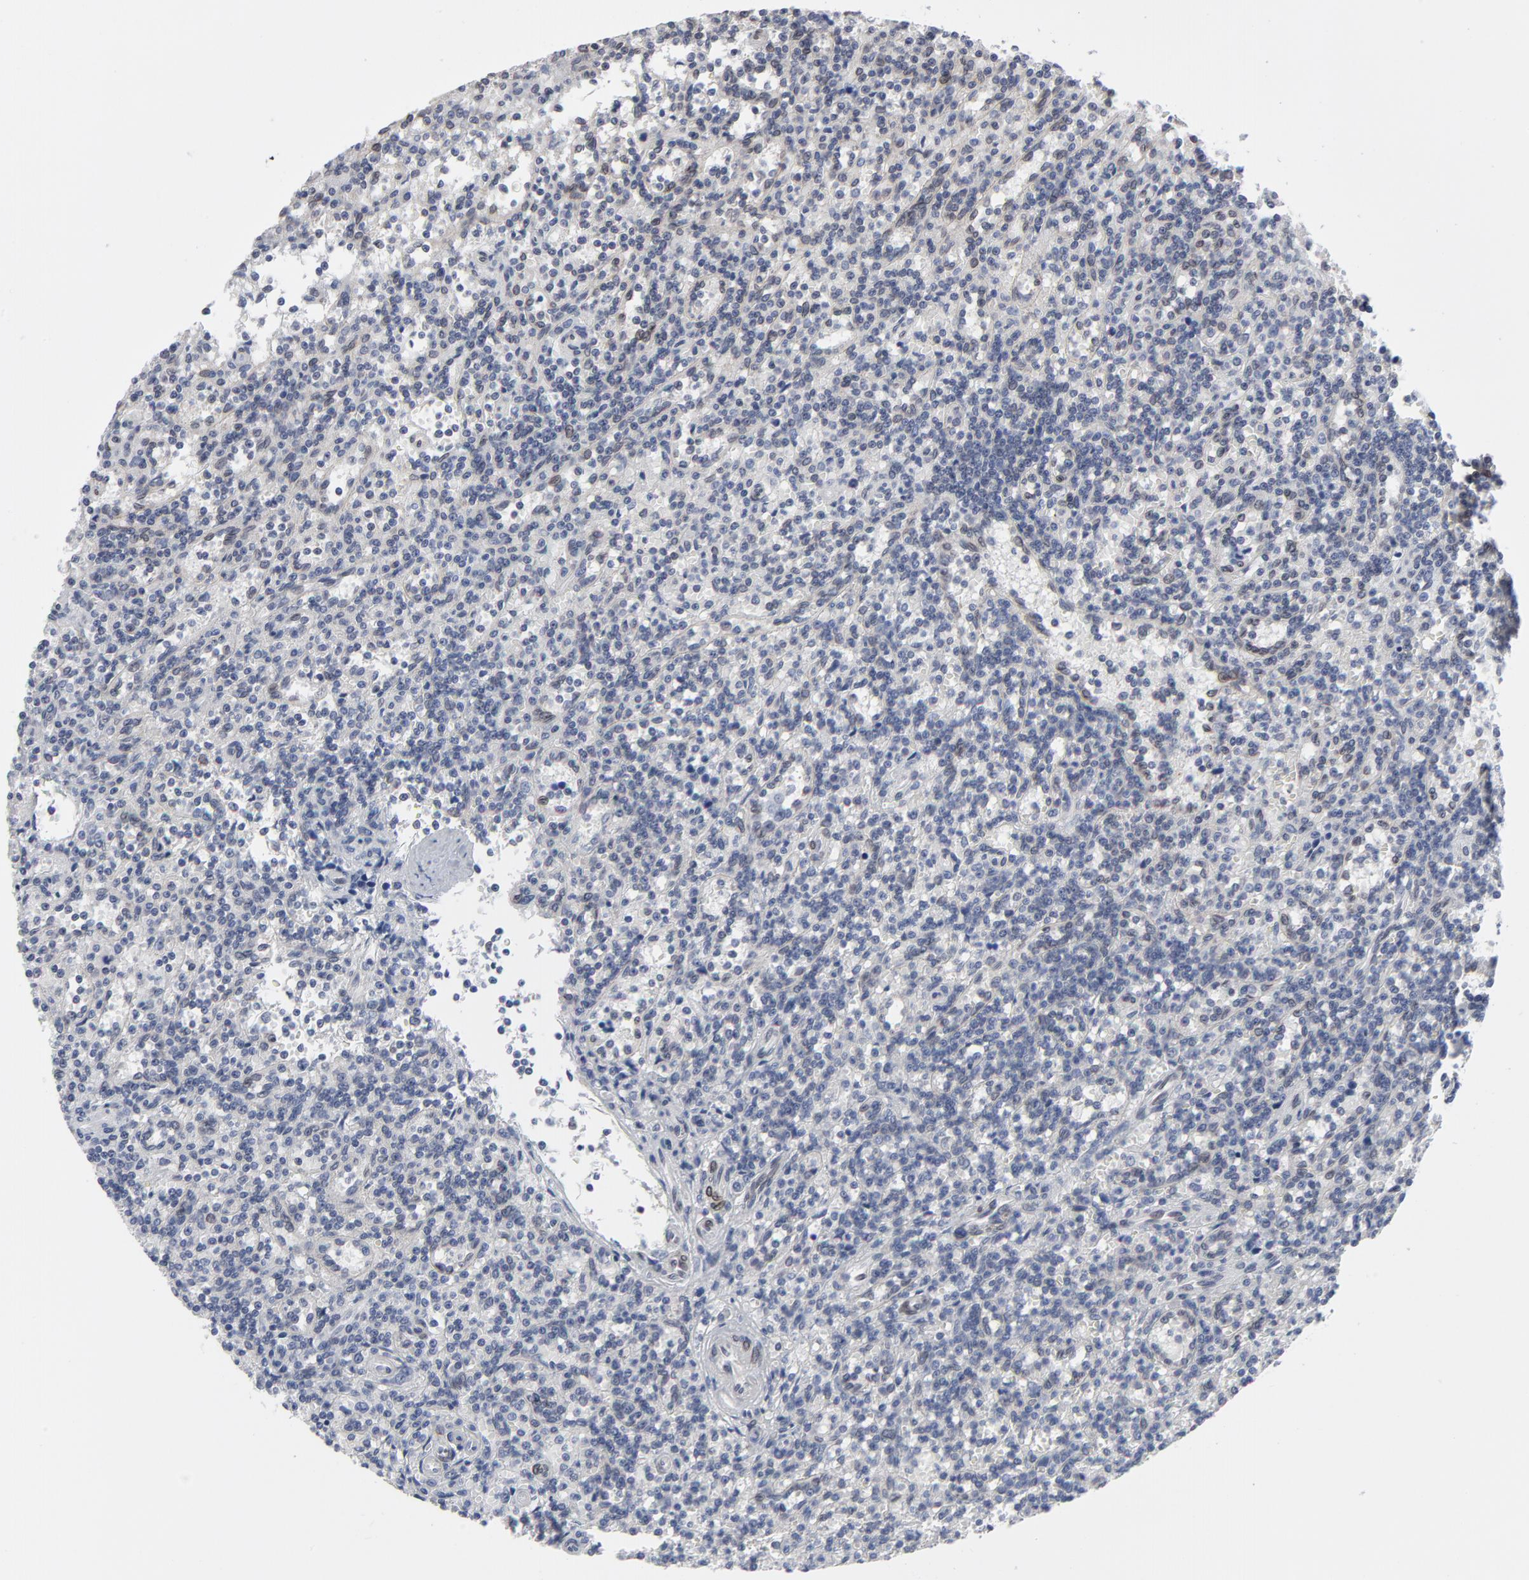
{"staining": {"intensity": "negative", "quantity": "none", "location": "none"}, "tissue": "lymphoma", "cell_type": "Tumor cells", "image_type": "cancer", "snomed": [{"axis": "morphology", "description": "Malignant lymphoma, non-Hodgkin's type, Low grade"}, {"axis": "topography", "description": "Spleen"}], "caption": "Immunohistochemistry of low-grade malignant lymphoma, non-Hodgkin's type reveals no positivity in tumor cells. (DAB IHC, high magnification).", "gene": "SYNE2", "patient": {"sex": "male", "age": 73}}